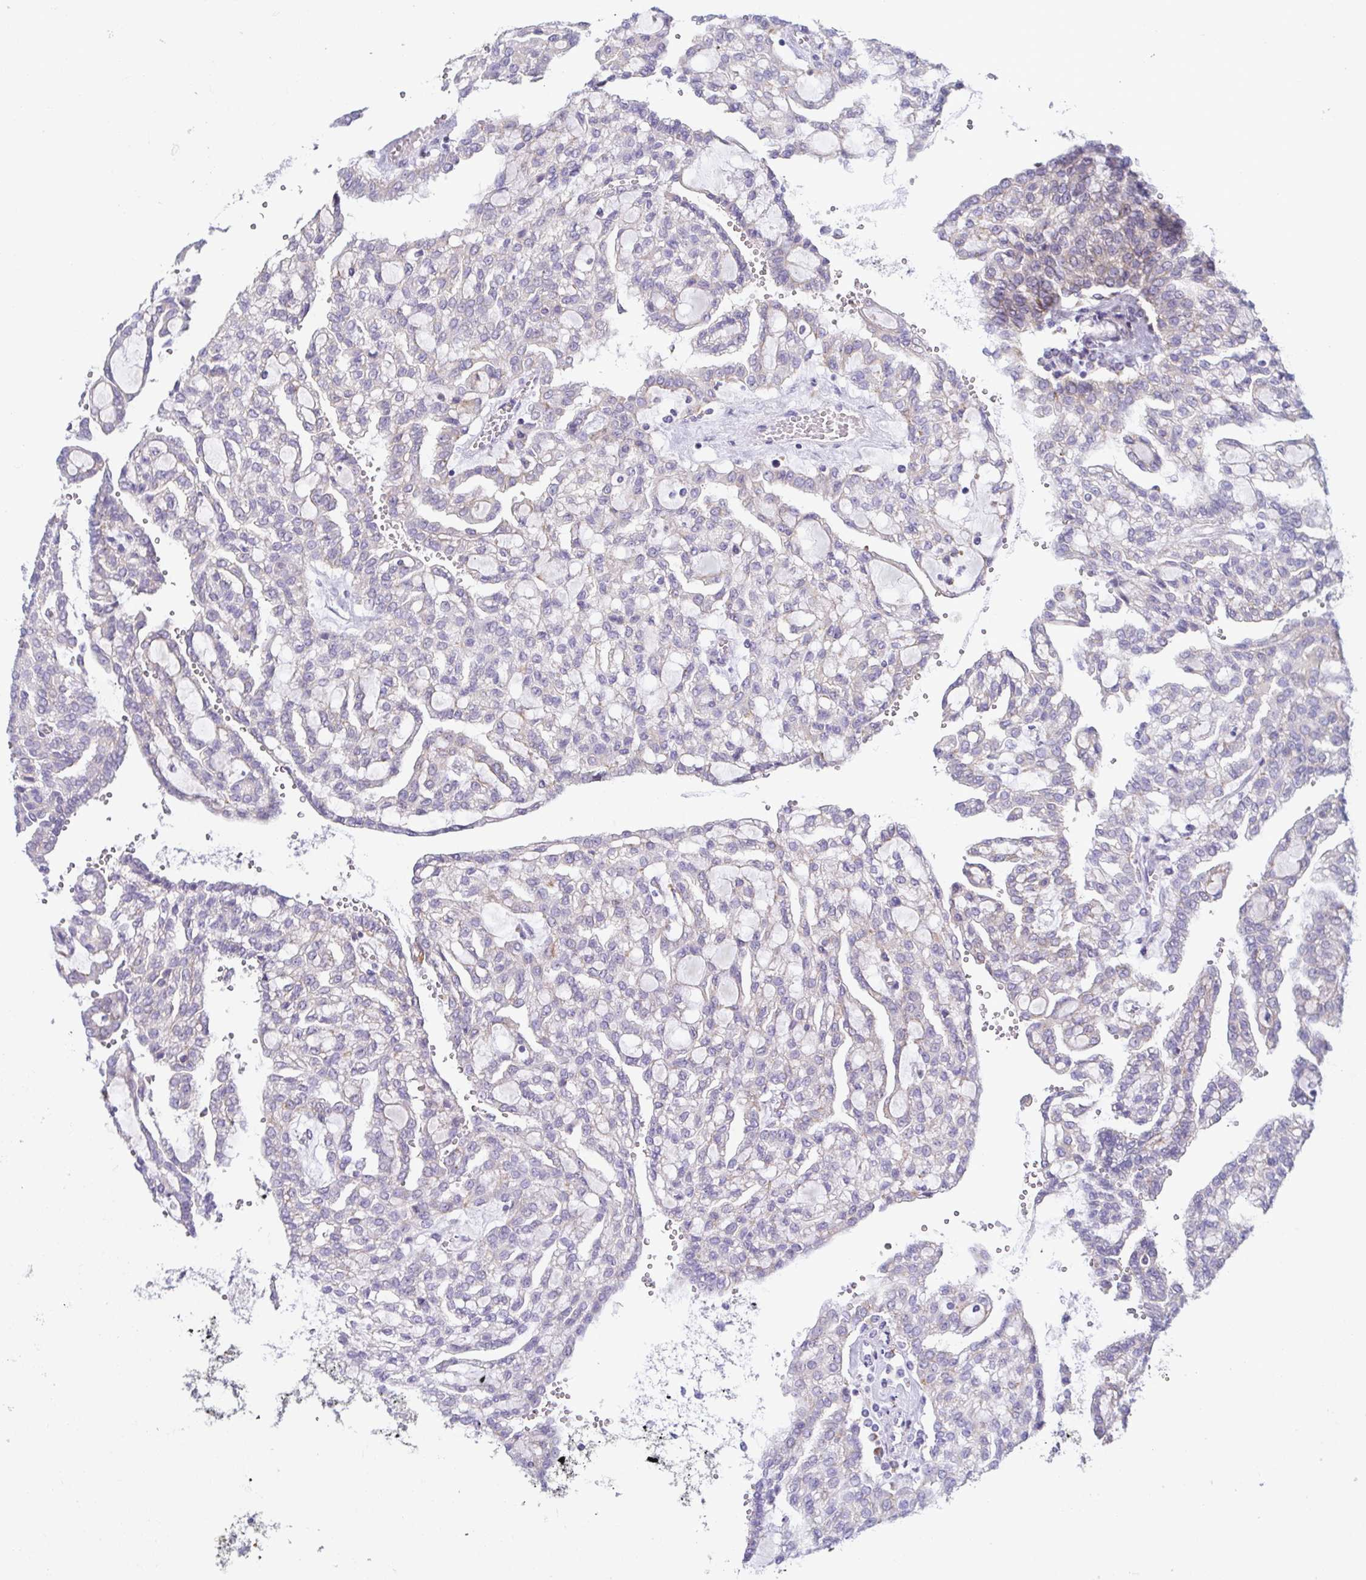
{"staining": {"intensity": "negative", "quantity": "none", "location": "none"}, "tissue": "renal cancer", "cell_type": "Tumor cells", "image_type": "cancer", "snomed": [{"axis": "morphology", "description": "Adenocarcinoma, NOS"}, {"axis": "topography", "description": "Kidney"}], "caption": "Micrograph shows no significant protein expression in tumor cells of renal adenocarcinoma.", "gene": "ATP6V1G2", "patient": {"sex": "male", "age": 63}}